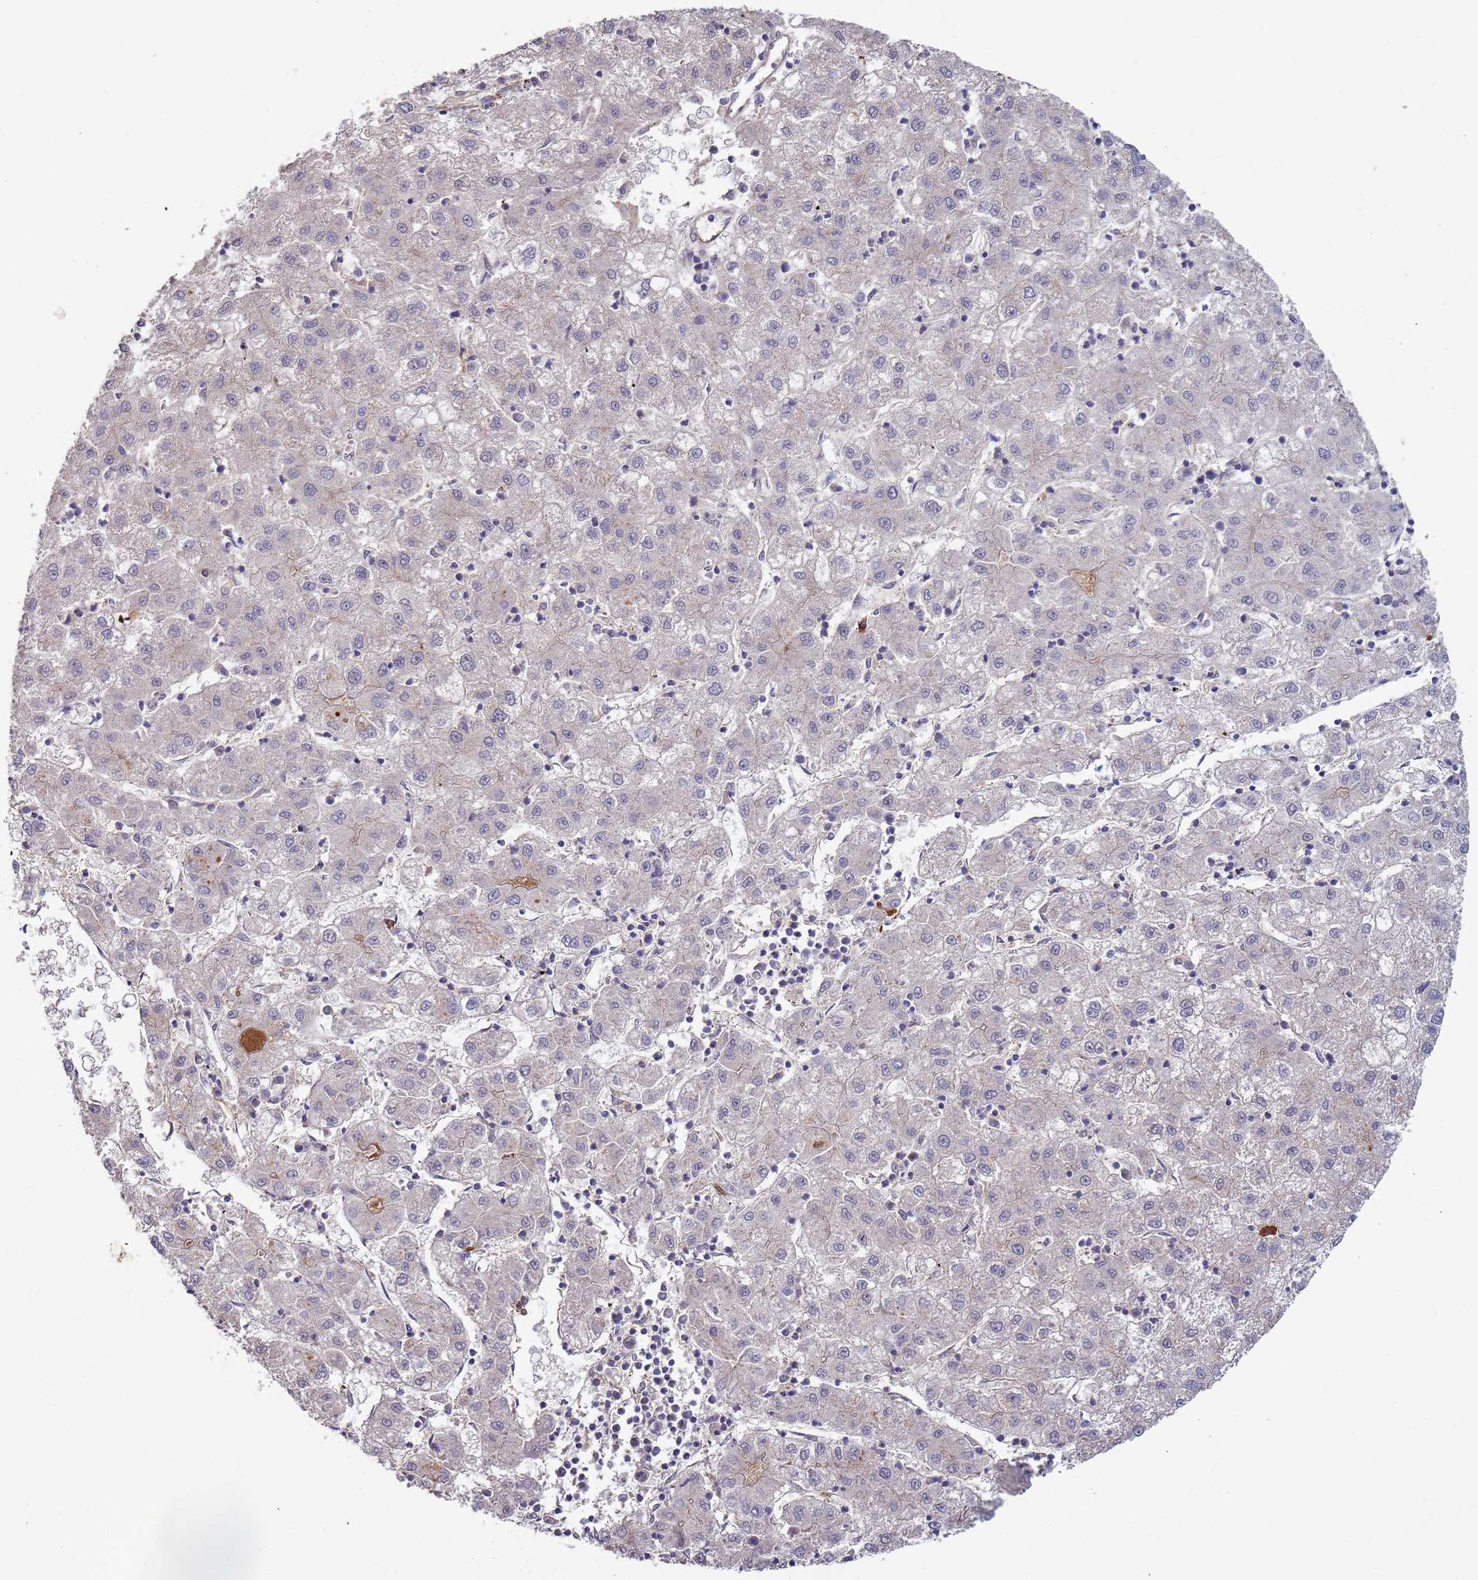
{"staining": {"intensity": "negative", "quantity": "none", "location": "none"}, "tissue": "liver cancer", "cell_type": "Tumor cells", "image_type": "cancer", "snomed": [{"axis": "morphology", "description": "Carcinoma, Hepatocellular, NOS"}, {"axis": "topography", "description": "Liver"}], "caption": "A high-resolution photomicrograph shows immunohistochemistry staining of liver cancer (hepatocellular carcinoma), which displays no significant expression in tumor cells.", "gene": "KANSL1L", "patient": {"sex": "male", "age": 72}}